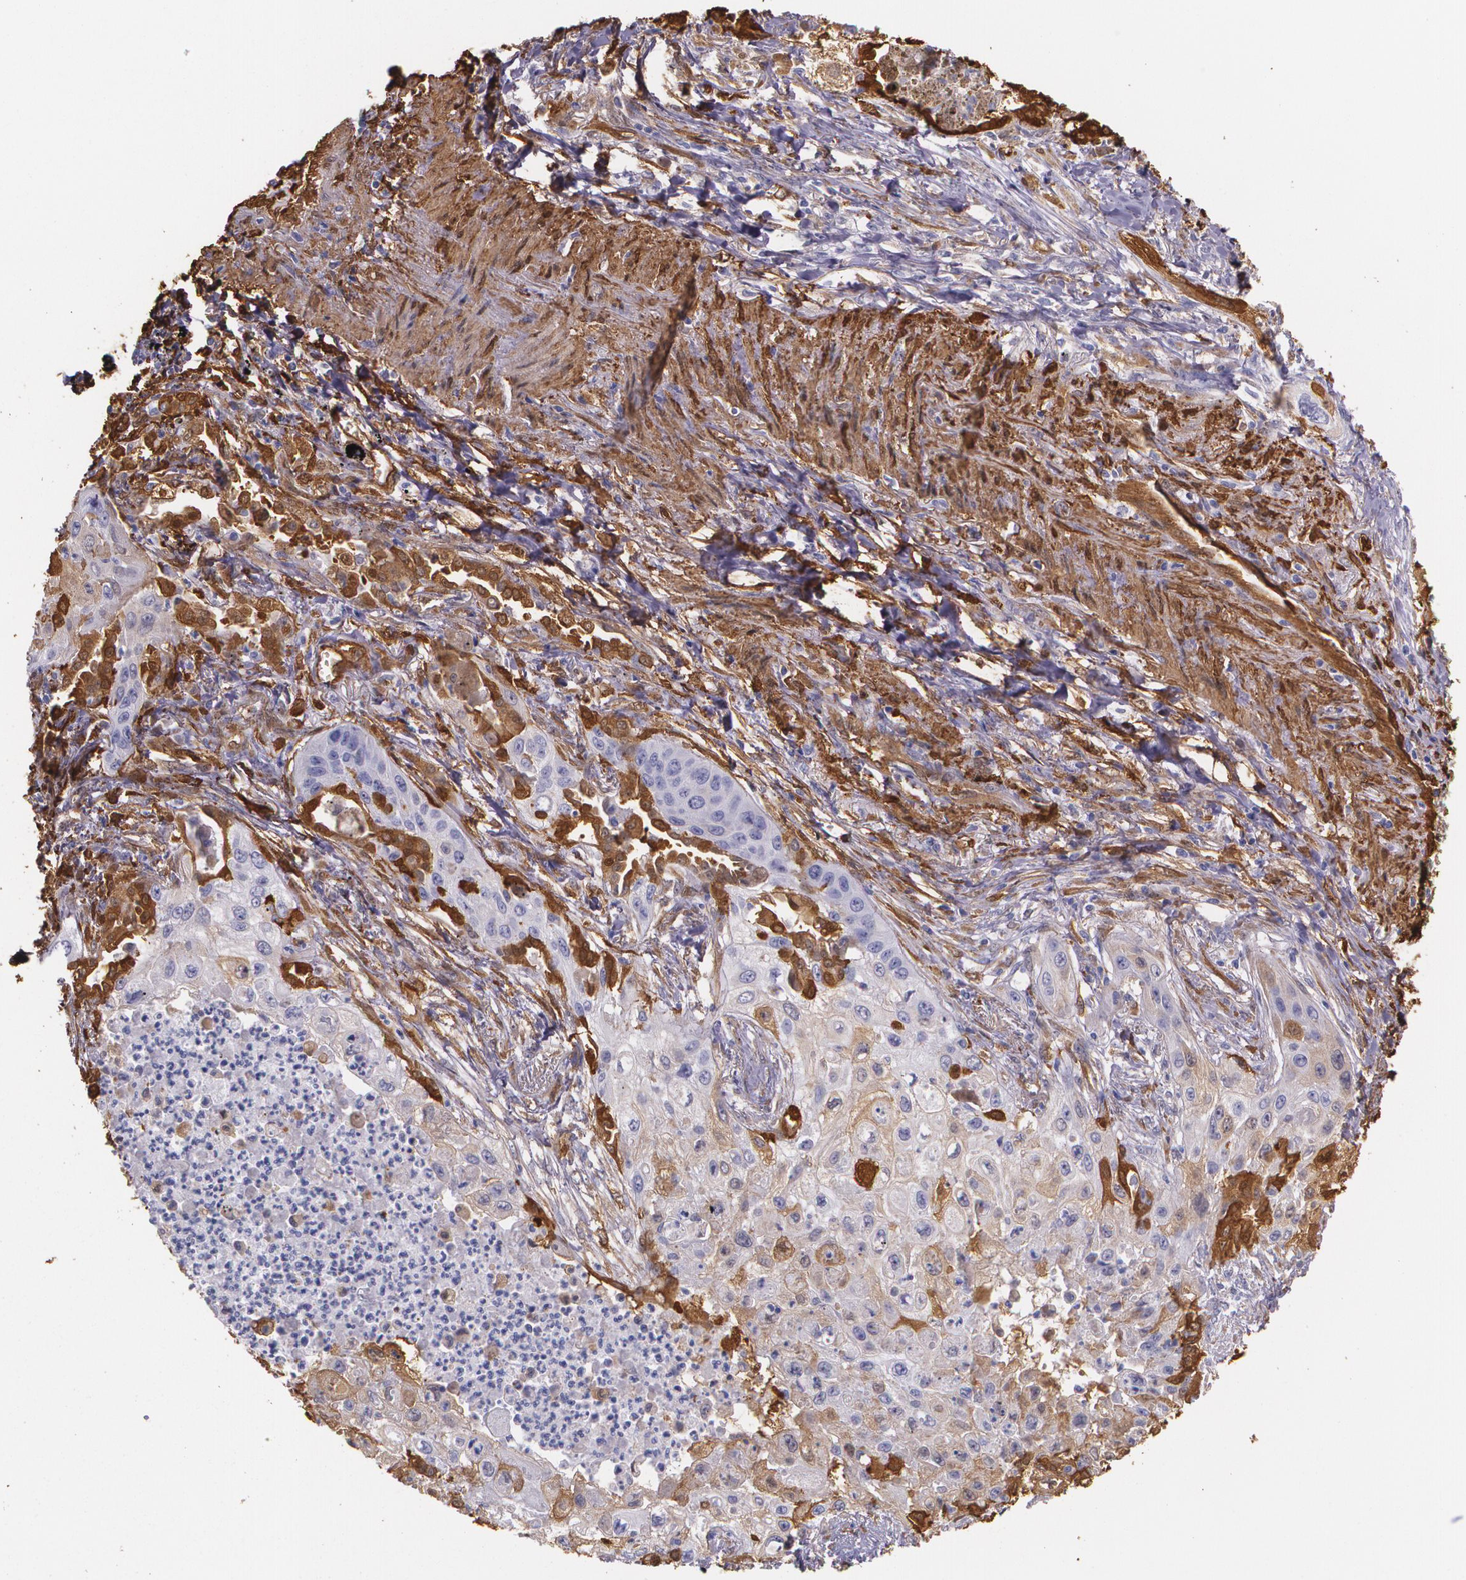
{"staining": {"intensity": "weak", "quantity": "<25%", "location": "cytoplasmic/membranous"}, "tissue": "lung cancer", "cell_type": "Tumor cells", "image_type": "cancer", "snomed": [{"axis": "morphology", "description": "Squamous cell carcinoma, NOS"}, {"axis": "topography", "description": "Lung"}], "caption": "Photomicrograph shows no protein staining in tumor cells of lung cancer (squamous cell carcinoma) tissue. (DAB (3,3'-diaminobenzidine) immunohistochemistry (IHC), high magnification).", "gene": "MMP2", "patient": {"sex": "male", "age": 71}}